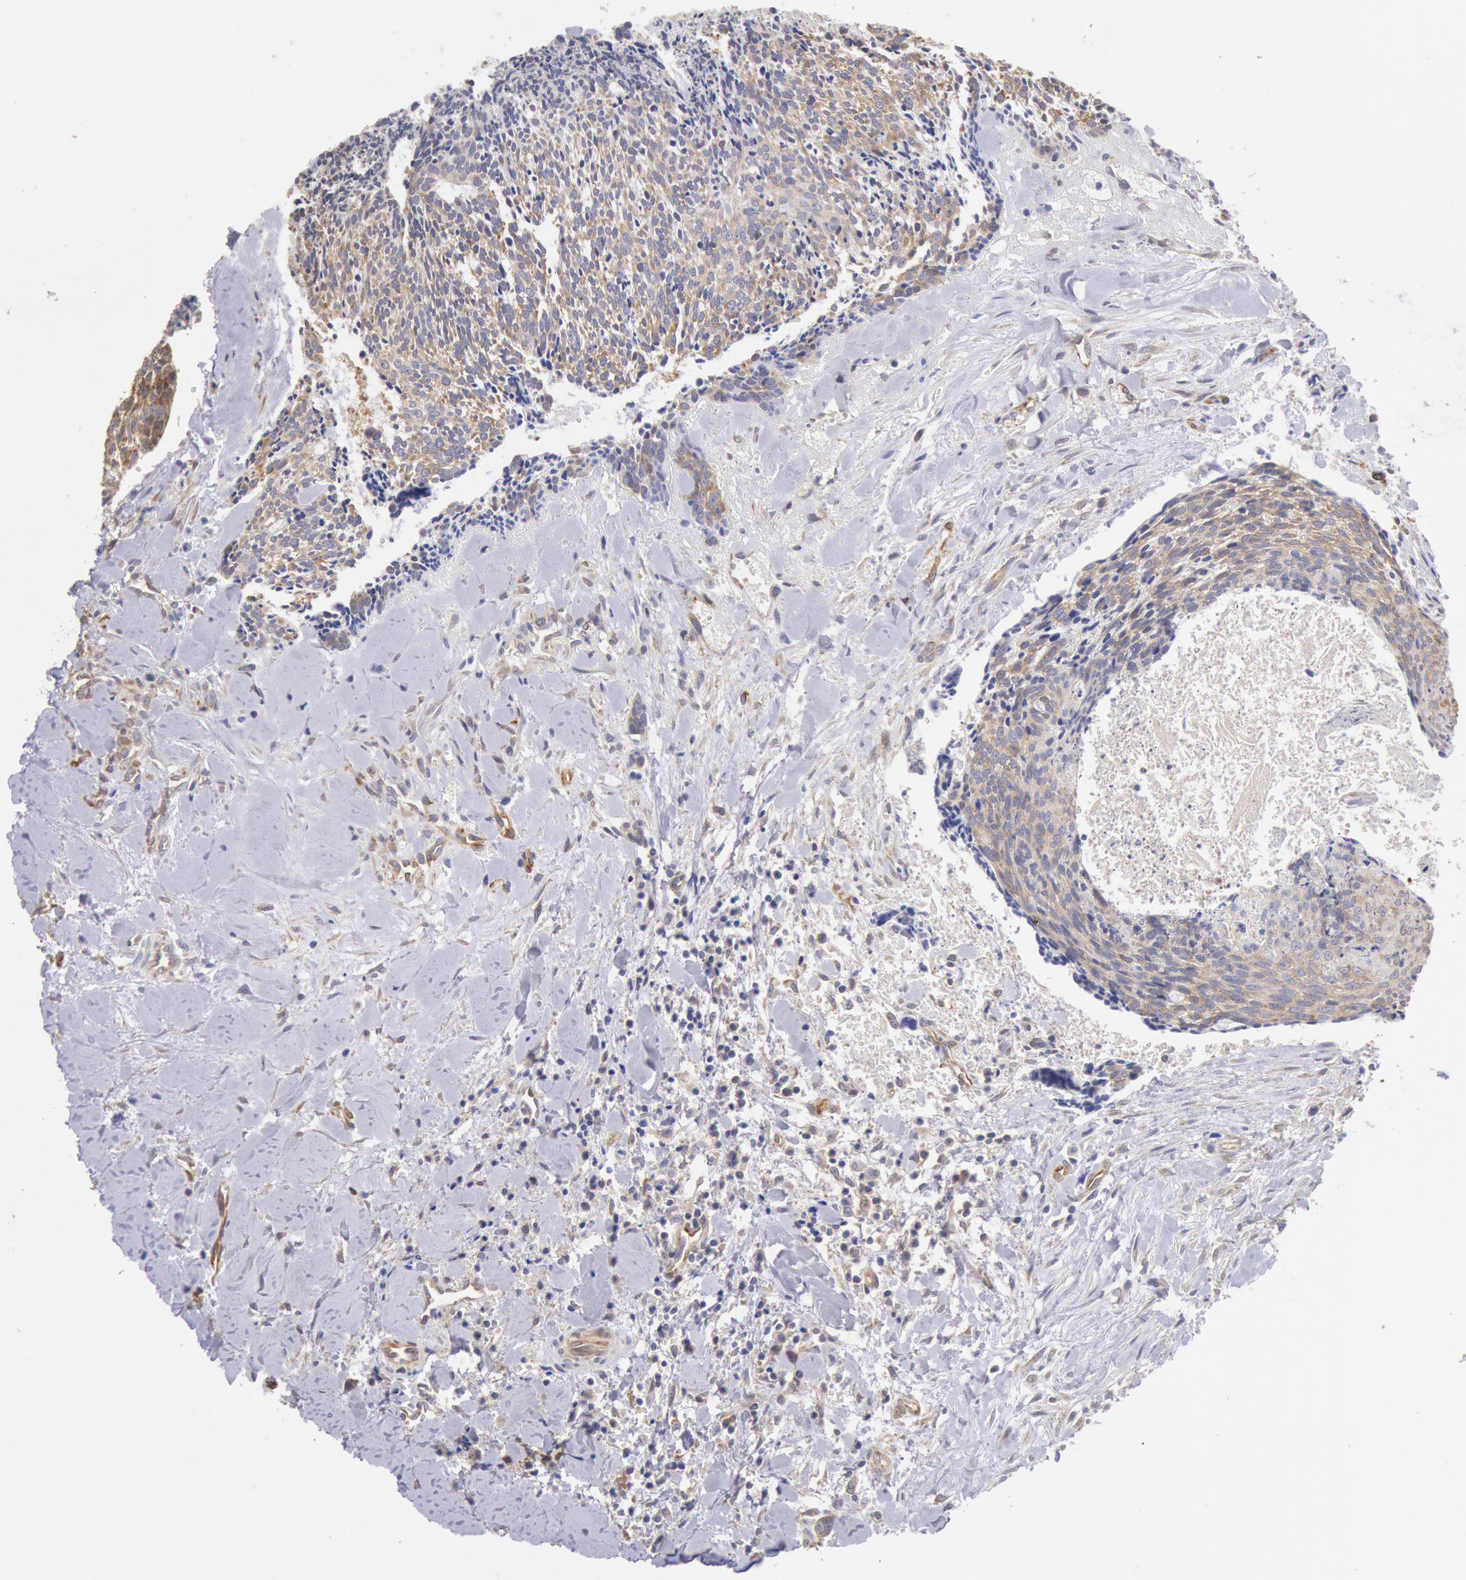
{"staining": {"intensity": "moderate", "quantity": "25%-75%", "location": "cytoplasmic/membranous"}, "tissue": "head and neck cancer", "cell_type": "Tumor cells", "image_type": "cancer", "snomed": [{"axis": "morphology", "description": "Squamous cell carcinoma, NOS"}, {"axis": "topography", "description": "Salivary gland"}, {"axis": "topography", "description": "Head-Neck"}], "caption": "Moderate cytoplasmic/membranous protein staining is present in about 25%-75% of tumor cells in squamous cell carcinoma (head and neck).", "gene": "DRG1", "patient": {"sex": "male", "age": 70}}